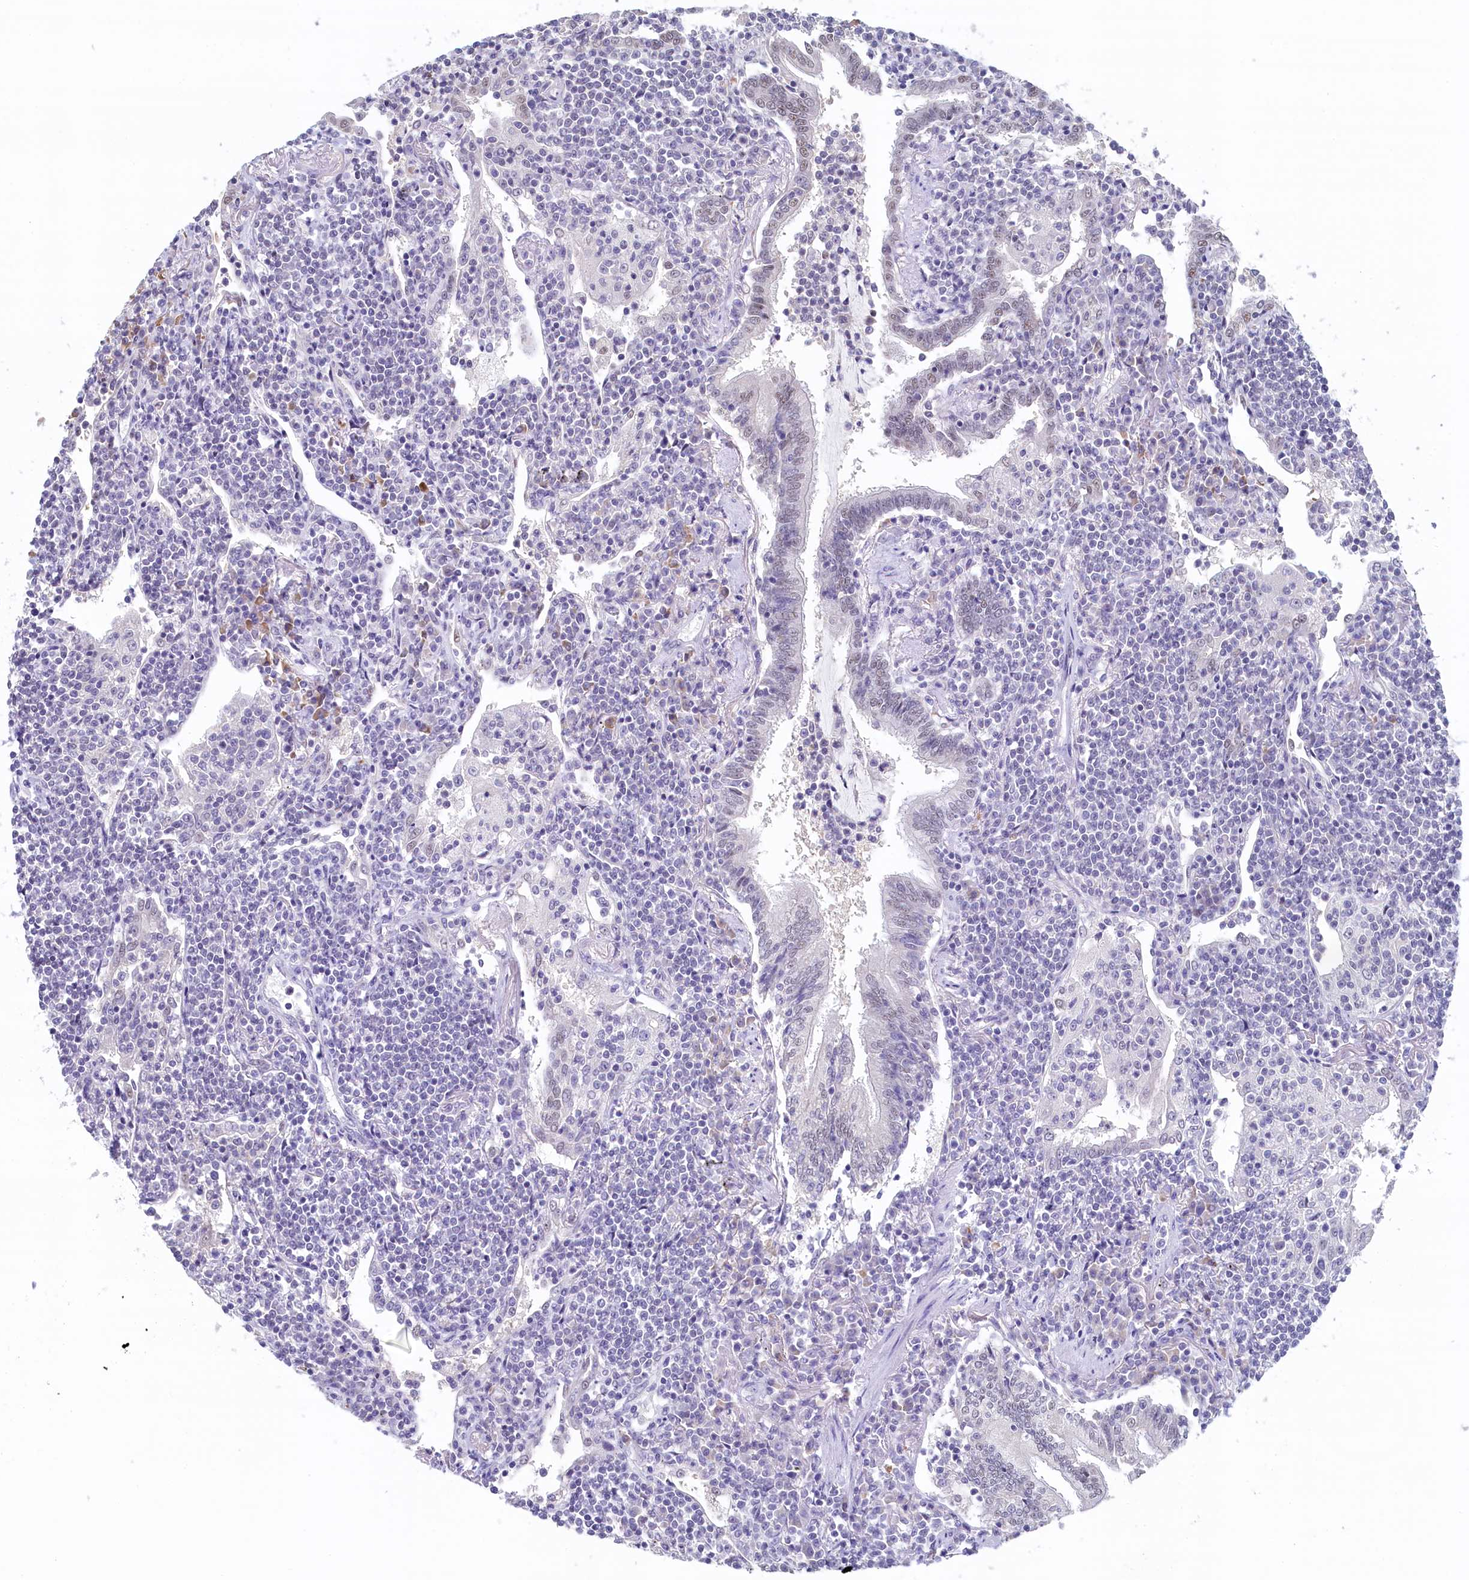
{"staining": {"intensity": "negative", "quantity": "none", "location": "none"}, "tissue": "lymphoma", "cell_type": "Tumor cells", "image_type": "cancer", "snomed": [{"axis": "morphology", "description": "Malignant lymphoma, non-Hodgkin's type, Low grade"}, {"axis": "topography", "description": "Lung"}], "caption": "Lymphoma was stained to show a protein in brown. There is no significant staining in tumor cells.", "gene": "MOSPD3", "patient": {"sex": "female", "age": 71}}